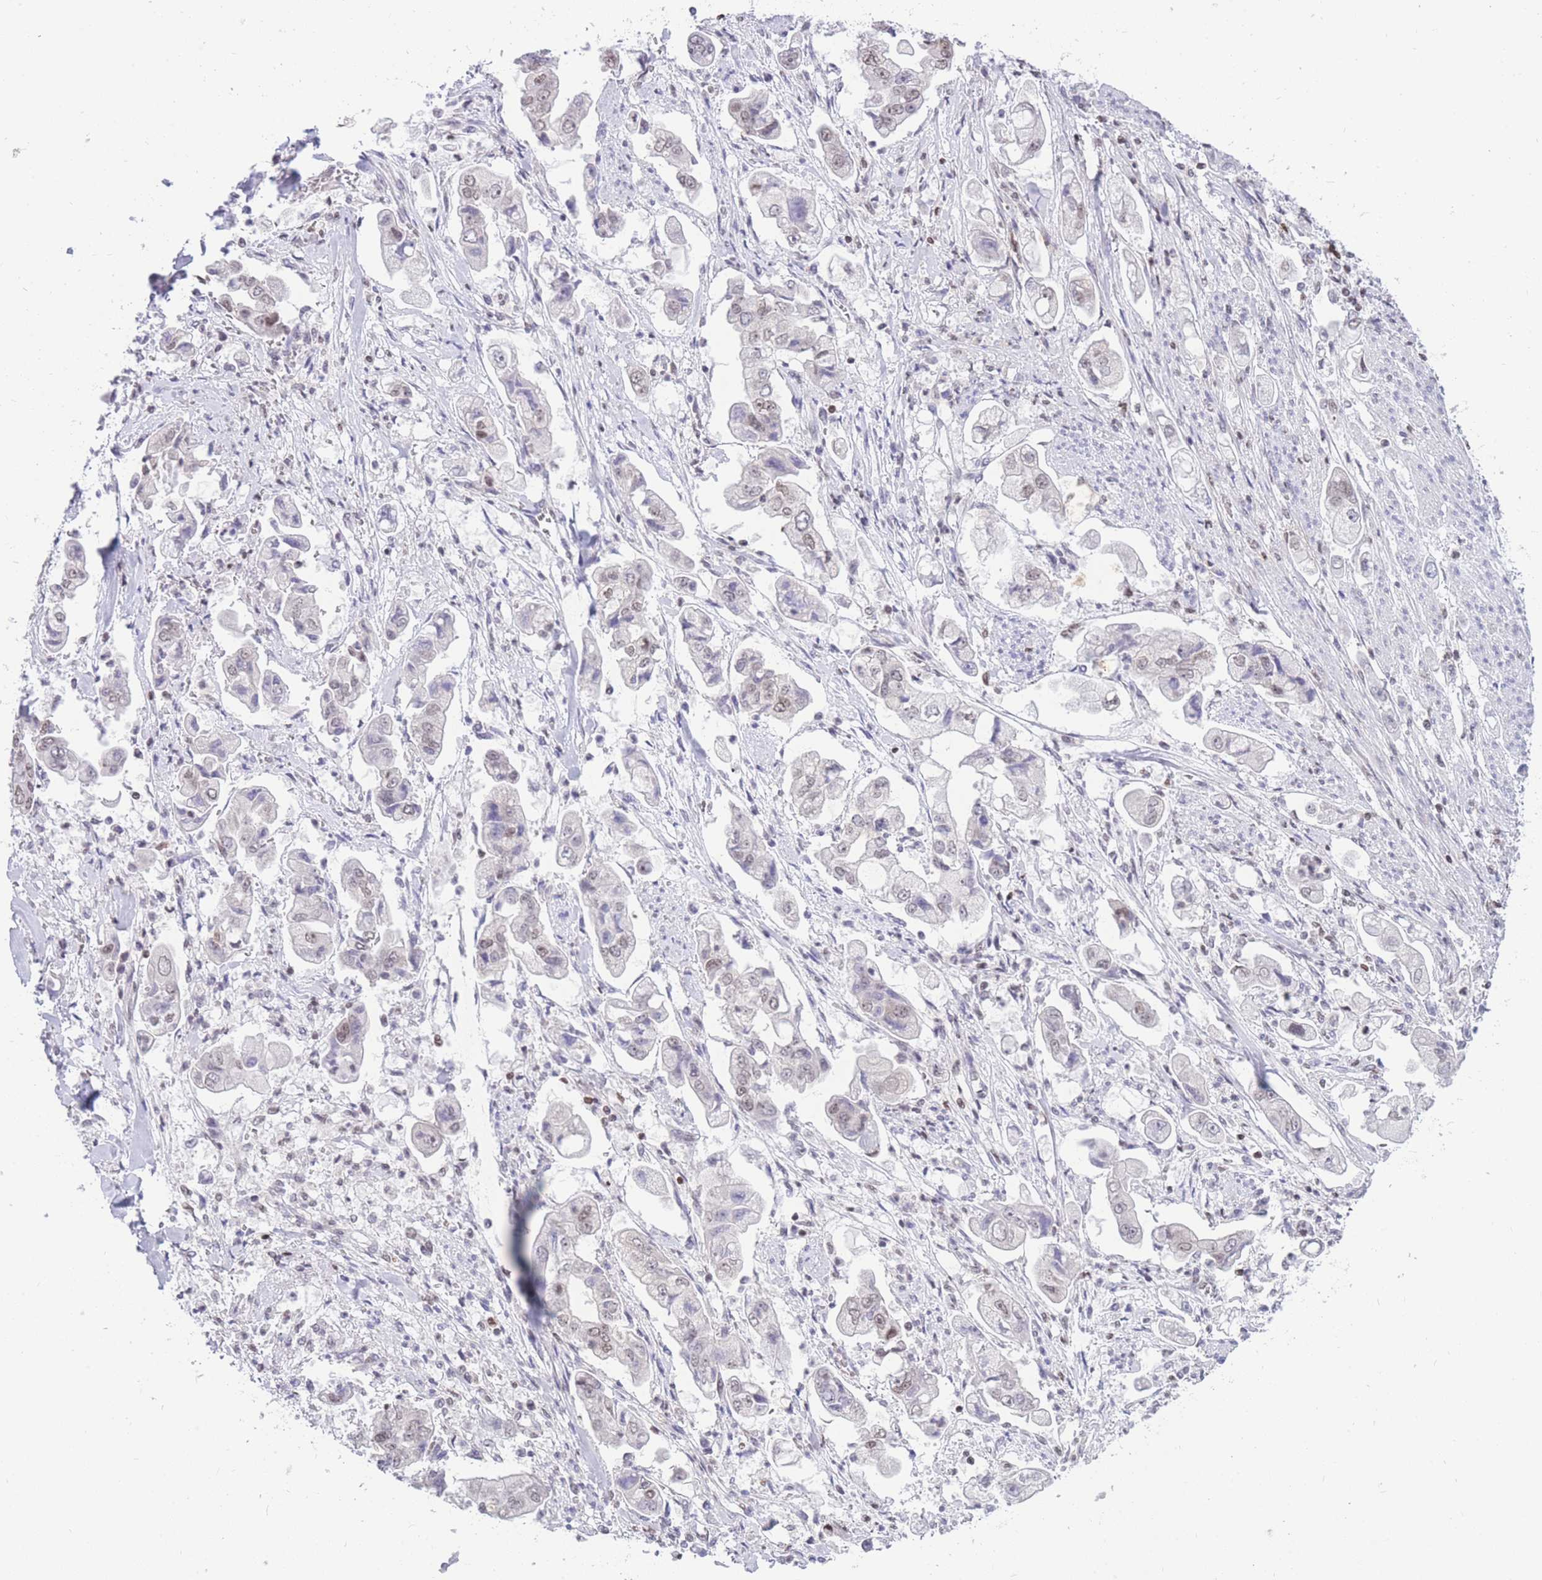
{"staining": {"intensity": "weak", "quantity": "25%-75%", "location": "nuclear"}, "tissue": "stomach cancer", "cell_type": "Tumor cells", "image_type": "cancer", "snomed": [{"axis": "morphology", "description": "Adenocarcinoma, NOS"}, {"axis": "topography", "description": "Stomach"}], "caption": "Stomach adenocarcinoma was stained to show a protein in brown. There is low levels of weak nuclear staining in about 25%-75% of tumor cells. The protein of interest is shown in brown color, while the nuclei are stained blue.", "gene": "HMGN1", "patient": {"sex": "male", "age": 62}}